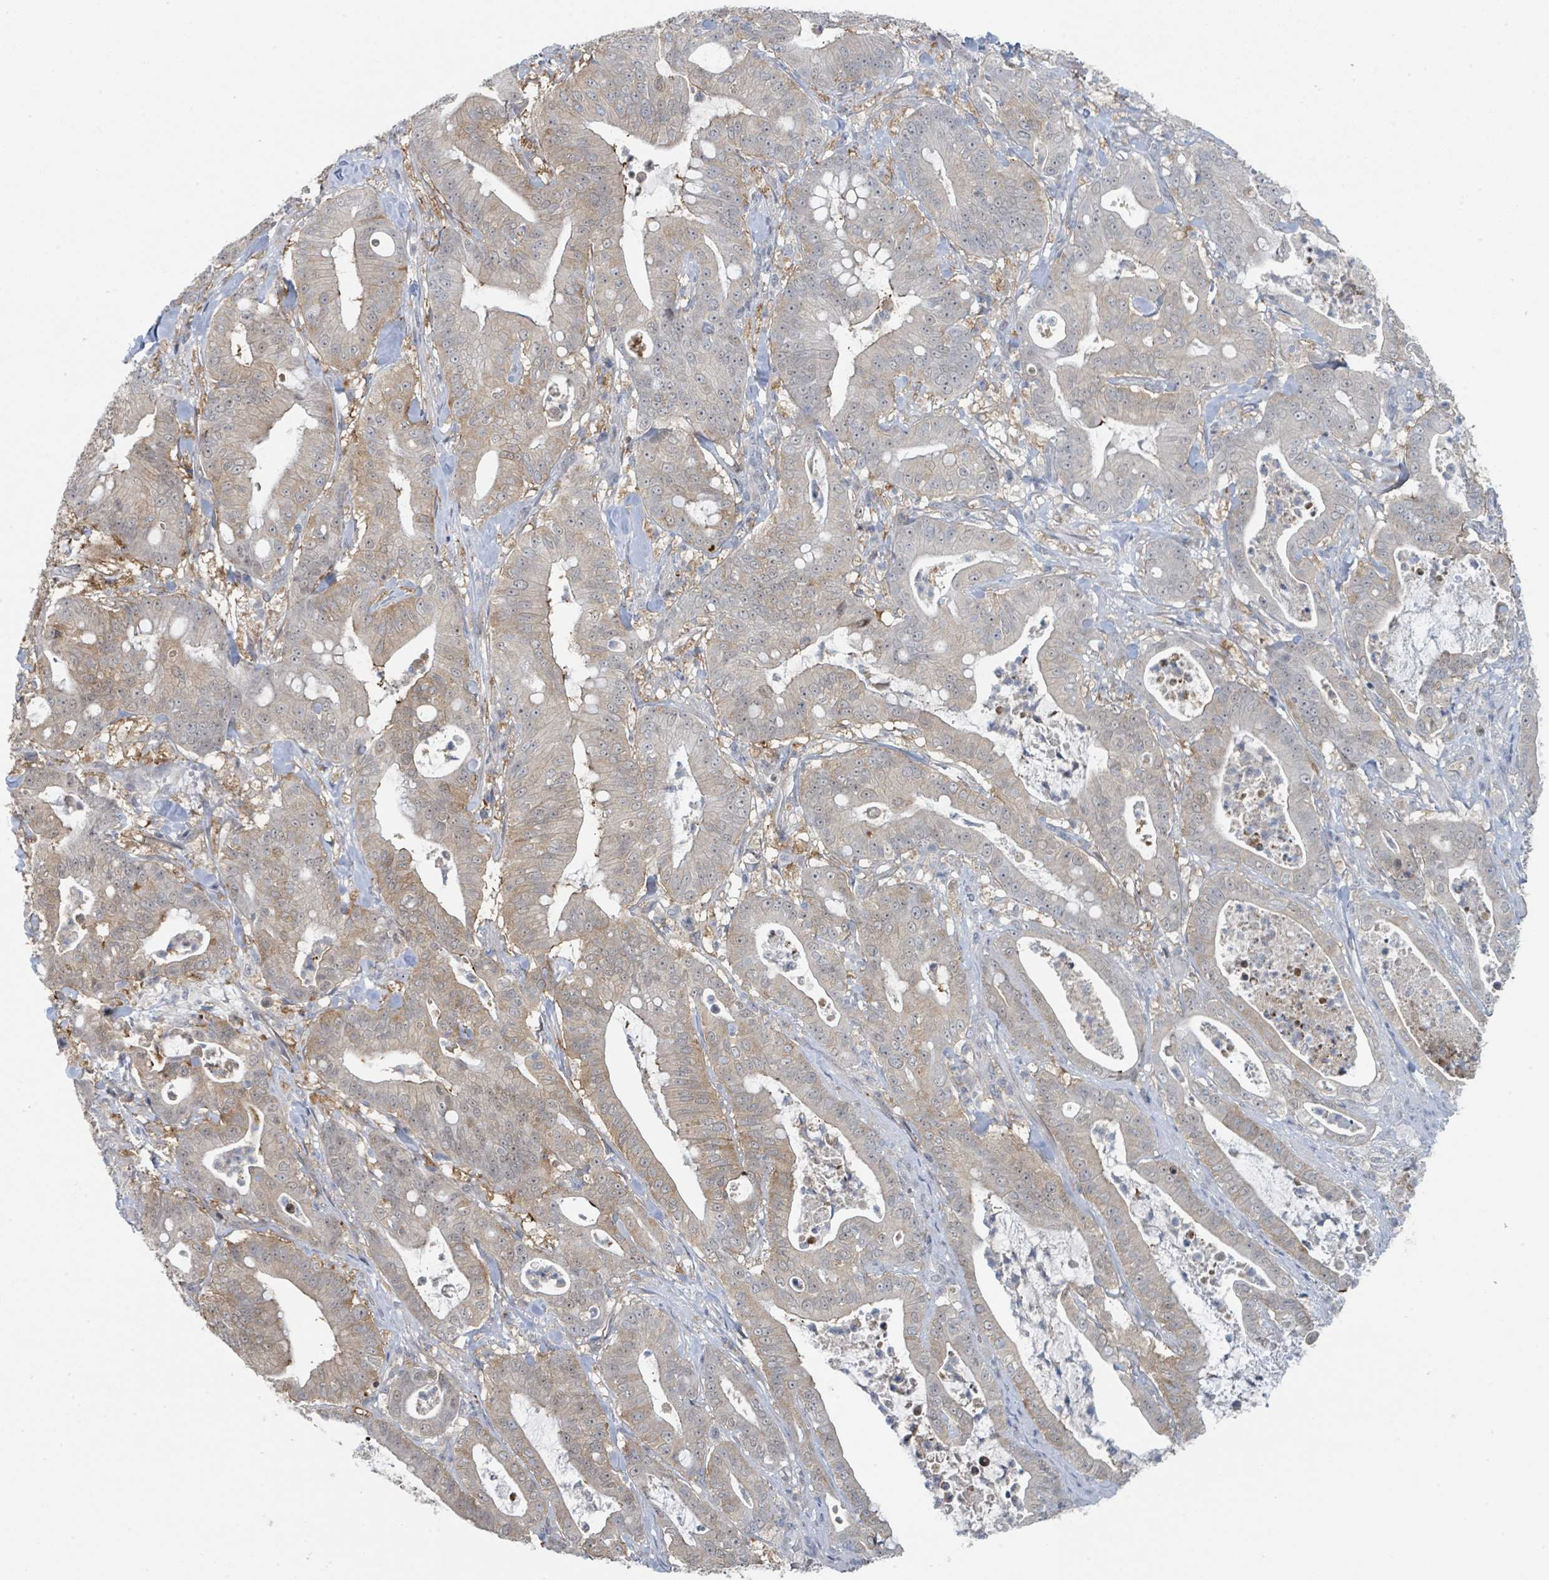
{"staining": {"intensity": "weak", "quantity": "25%-75%", "location": "cytoplasmic/membranous"}, "tissue": "pancreatic cancer", "cell_type": "Tumor cells", "image_type": "cancer", "snomed": [{"axis": "morphology", "description": "Adenocarcinoma, NOS"}, {"axis": "topography", "description": "Pancreas"}], "caption": "The immunohistochemical stain highlights weak cytoplasmic/membranous expression in tumor cells of adenocarcinoma (pancreatic) tissue.", "gene": "ANKRD55", "patient": {"sex": "male", "age": 71}}